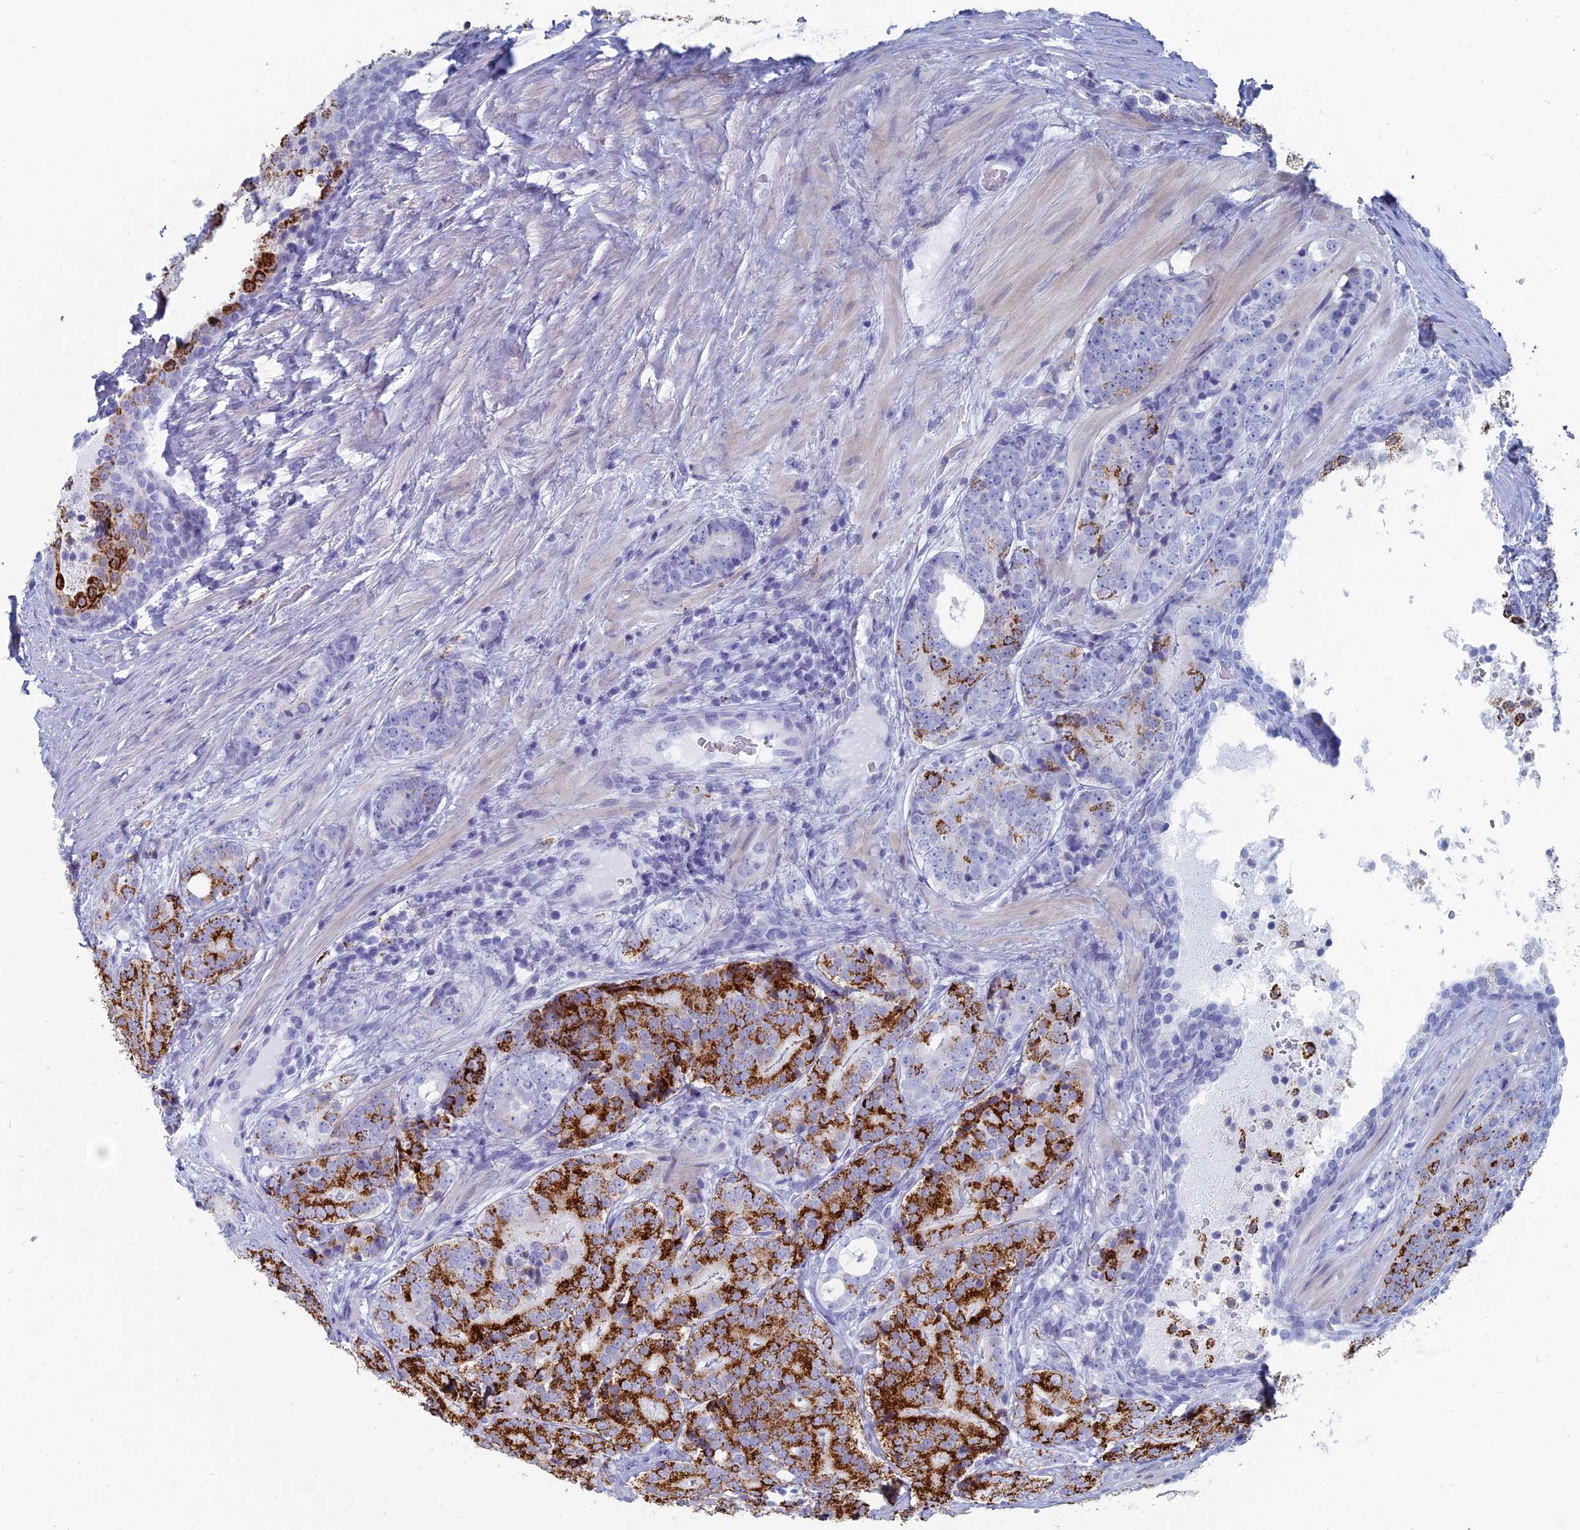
{"staining": {"intensity": "strong", "quantity": "25%-75%", "location": "cytoplasmic/membranous"}, "tissue": "prostate cancer", "cell_type": "Tumor cells", "image_type": "cancer", "snomed": [{"axis": "morphology", "description": "Adenocarcinoma, High grade"}, {"axis": "topography", "description": "Prostate"}], "caption": "This is a micrograph of immunohistochemistry staining of prostate high-grade adenocarcinoma, which shows strong staining in the cytoplasmic/membranous of tumor cells.", "gene": "ALMS1", "patient": {"sex": "male", "age": 56}}